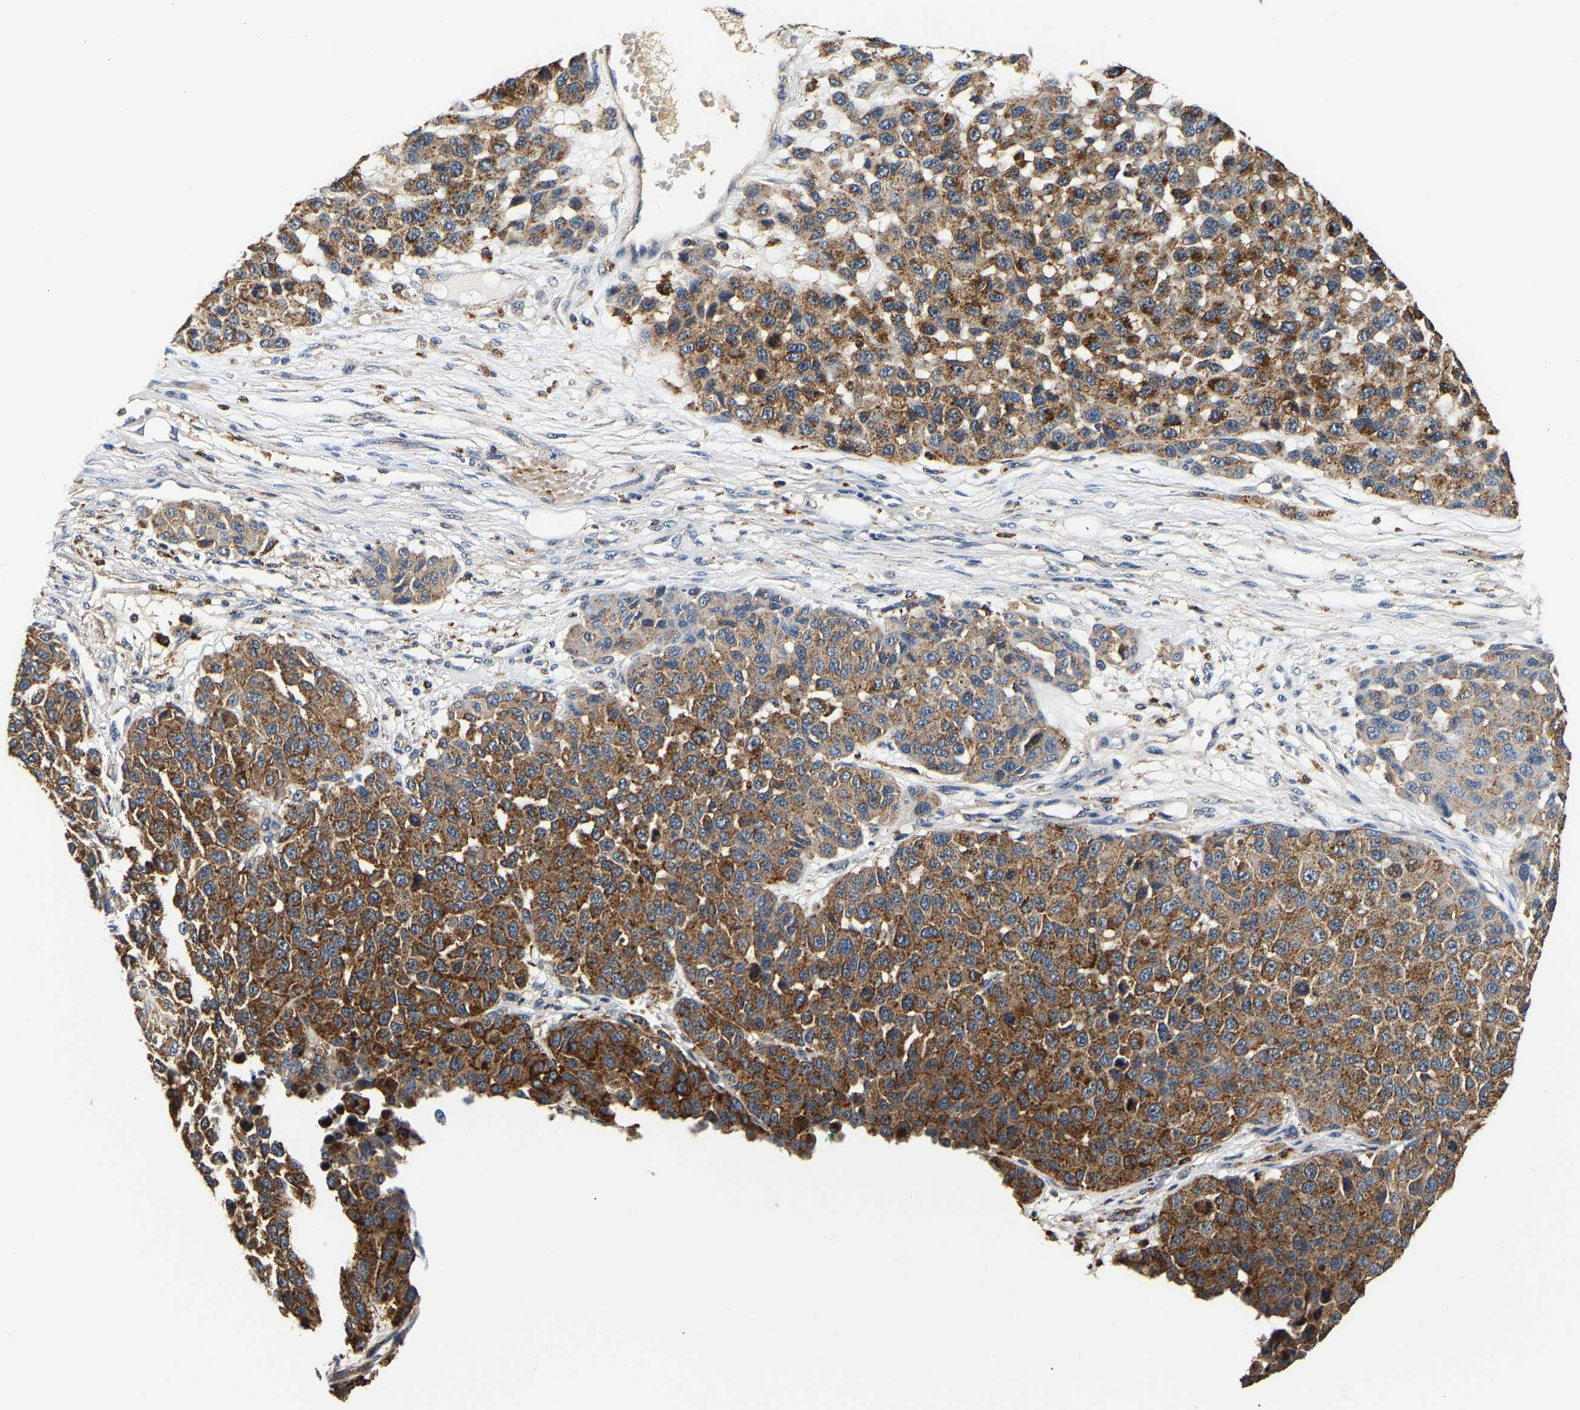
{"staining": {"intensity": "strong", "quantity": ">75%", "location": "cytoplasmic/membranous"}, "tissue": "melanoma", "cell_type": "Tumor cells", "image_type": "cancer", "snomed": [{"axis": "morphology", "description": "Malignant melanoma, NOS"}, {"axis": "topography", "description": "Skin"}], "caption": "IHC histopathology image of neoplastic tissue: human melanoma stained using immunohistochemistry (IHC) displays high levels of strong protein expression localized specifically in the cytoplasmic/membranous of tumor cells, appearing as a cytoplasmic/membranous brown color.", "gene": "SMU1", "patient": {"sex": "male", "age": 62}}